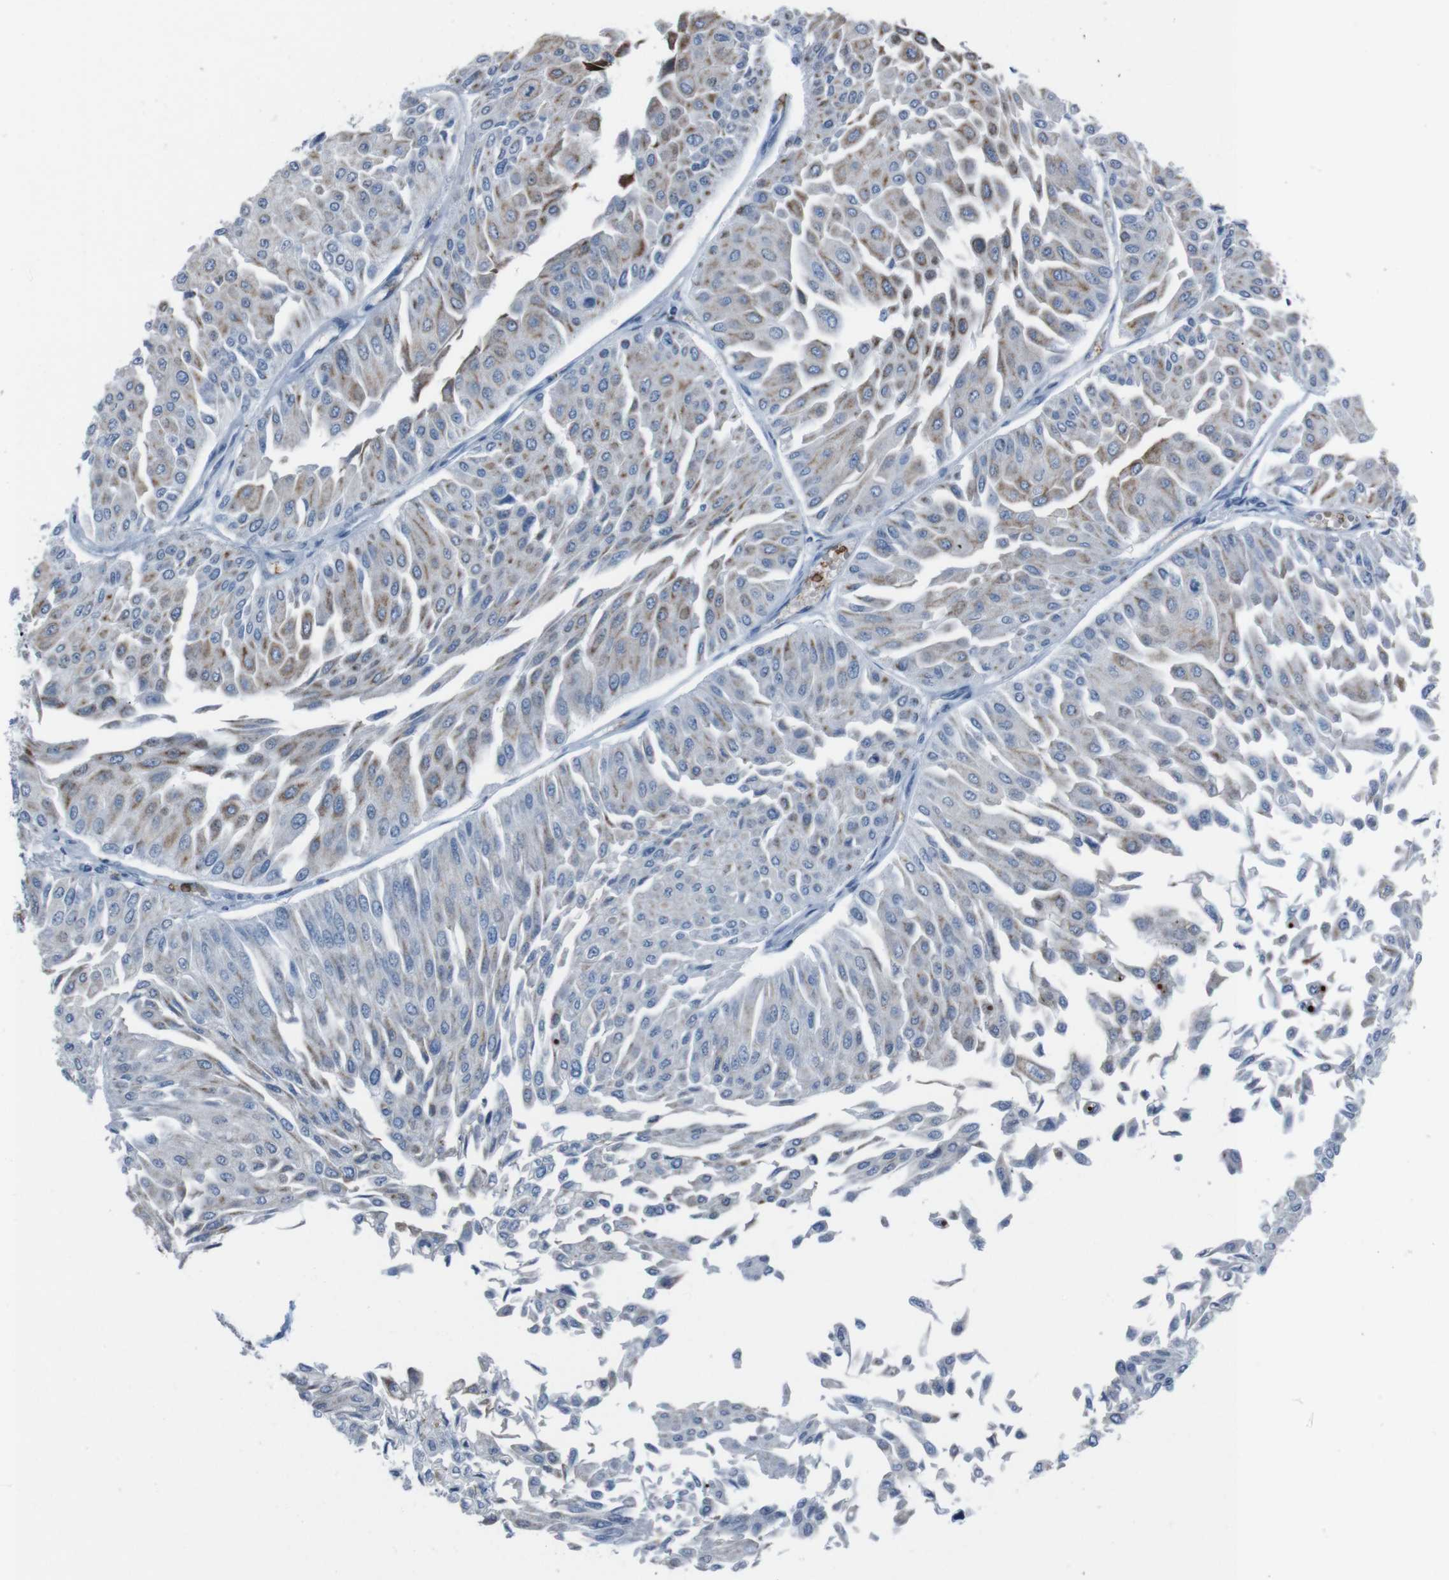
{"staining": {"intensity": "moderate", "quantity": "25%-75%", "location": "cytoplasmic/membranous"}, "tissue": "urothelial cancer", "cell_type": "Tumor cells", "image_type": "cancer", "snomed": [{"axis": "morphology", "description": "Urothelial carcinoma, Low grade"}, {"axis": "topography", "description": "Urinary bladder"}], "caption": "Tumor cells show medium levels of moderate cytoplasmic/membranous expression in about 25%-75% of cells in urothelial cancer. The staining was performed using DAB, with brown indicating positive protein expression. Nuclei are stained blue with hematoxylin.", "gene": "ST6GAL1", "patient": {"sex": "male", "age": 67}}